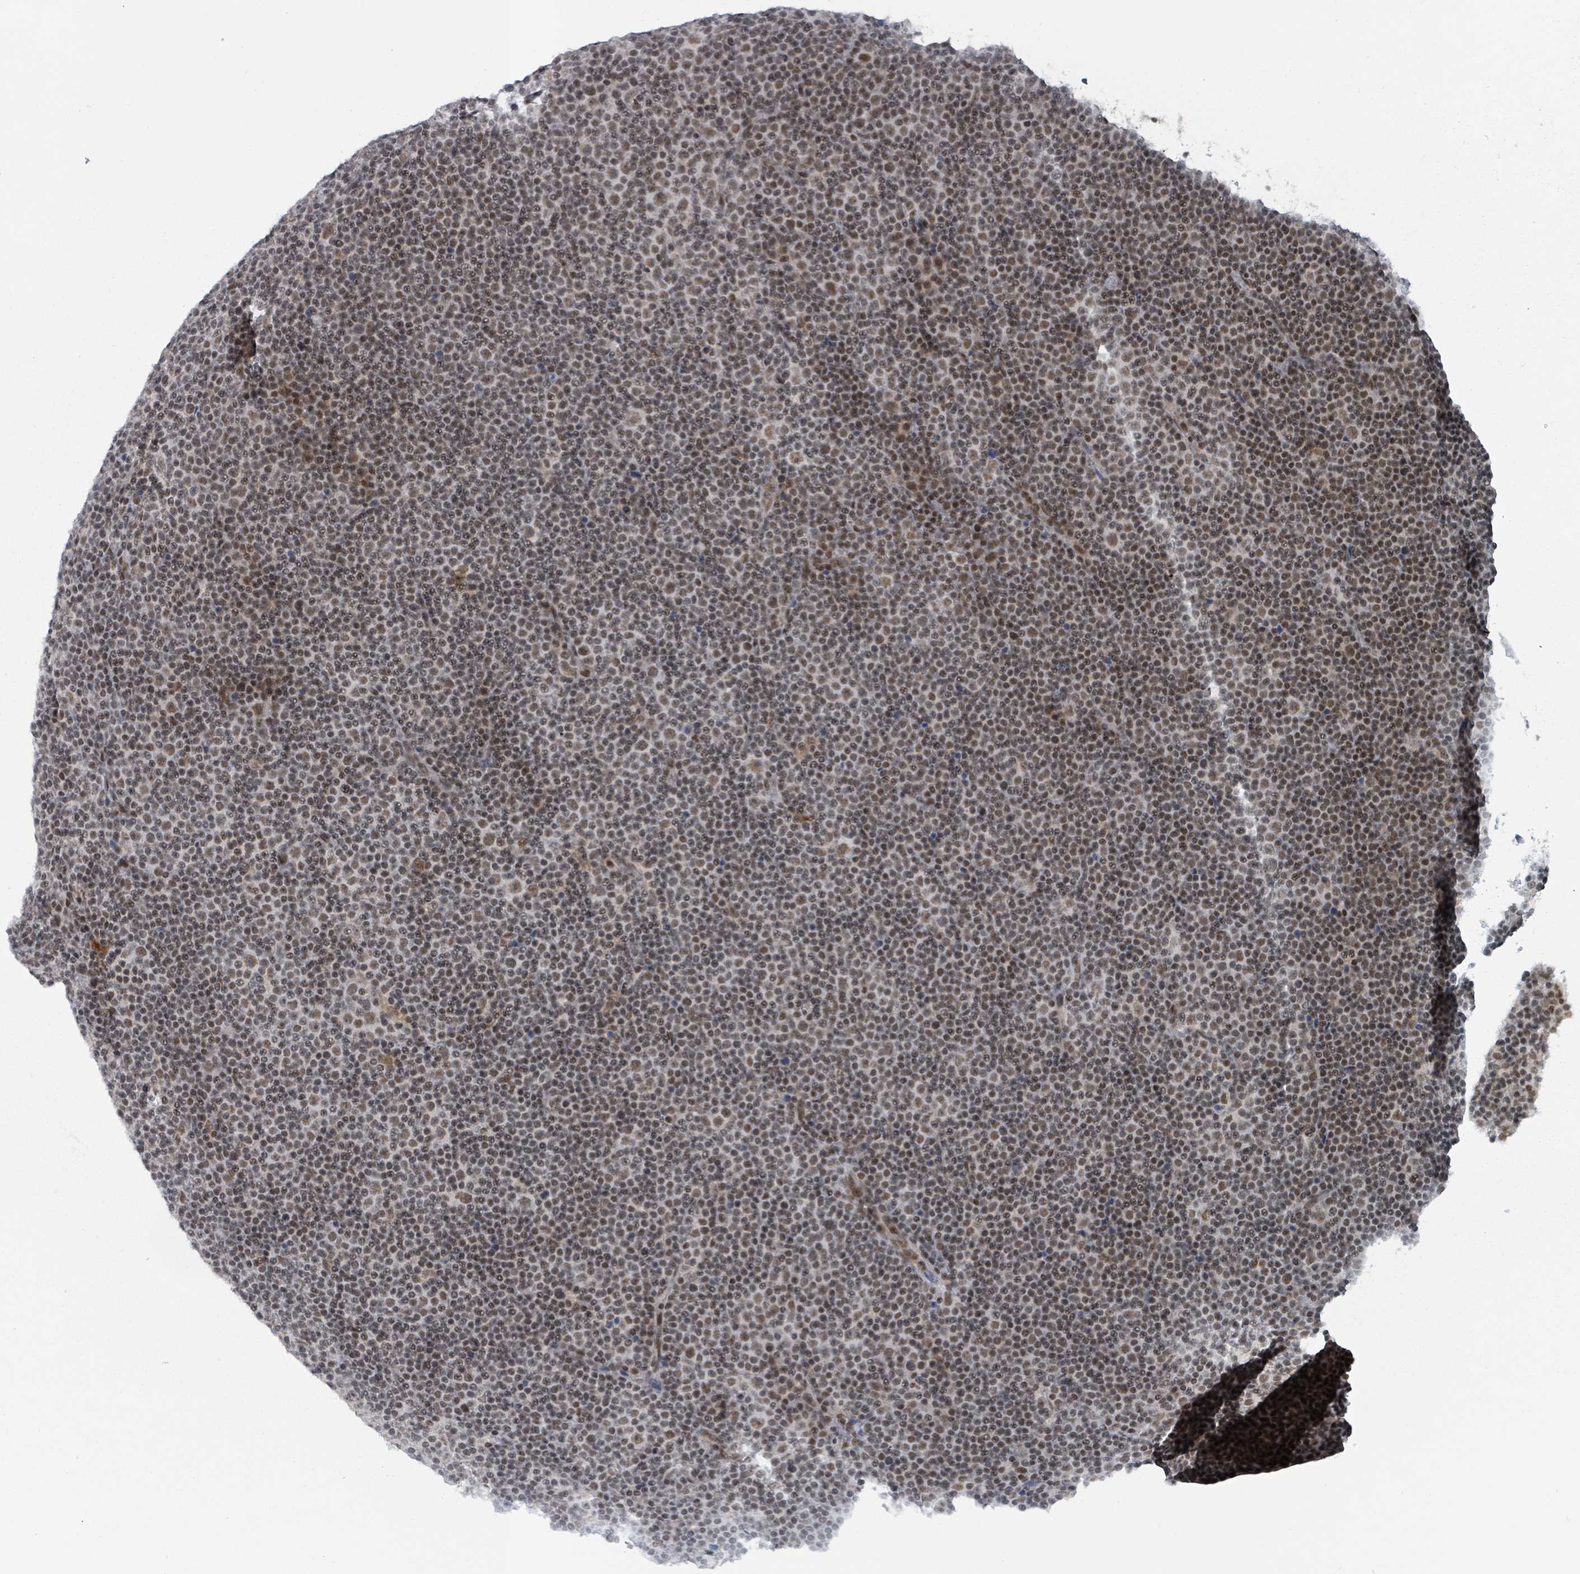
{"staining": {"intensity": "moderate", "quantity": "25%-75%", "location": "nuclear"}, "tissue": "lymphoma", "cell_type": "Tumor cells", "image_type": "cancer", "snomed": [{"axis": "morphology", "description": "Malignant lymphoma, non-Hodgkin's type, Low grade"}, {"axis": "topography", "description": "Lymph node"}], "caption": "A high-resolution micrograph shows immunohistochemistry staining of lymphoma, which displays moderate nuclear expression in approximately 25%-75% of tumor cells.", "gene": "BANP", "patient": {"sex": "female", "age": 67}}